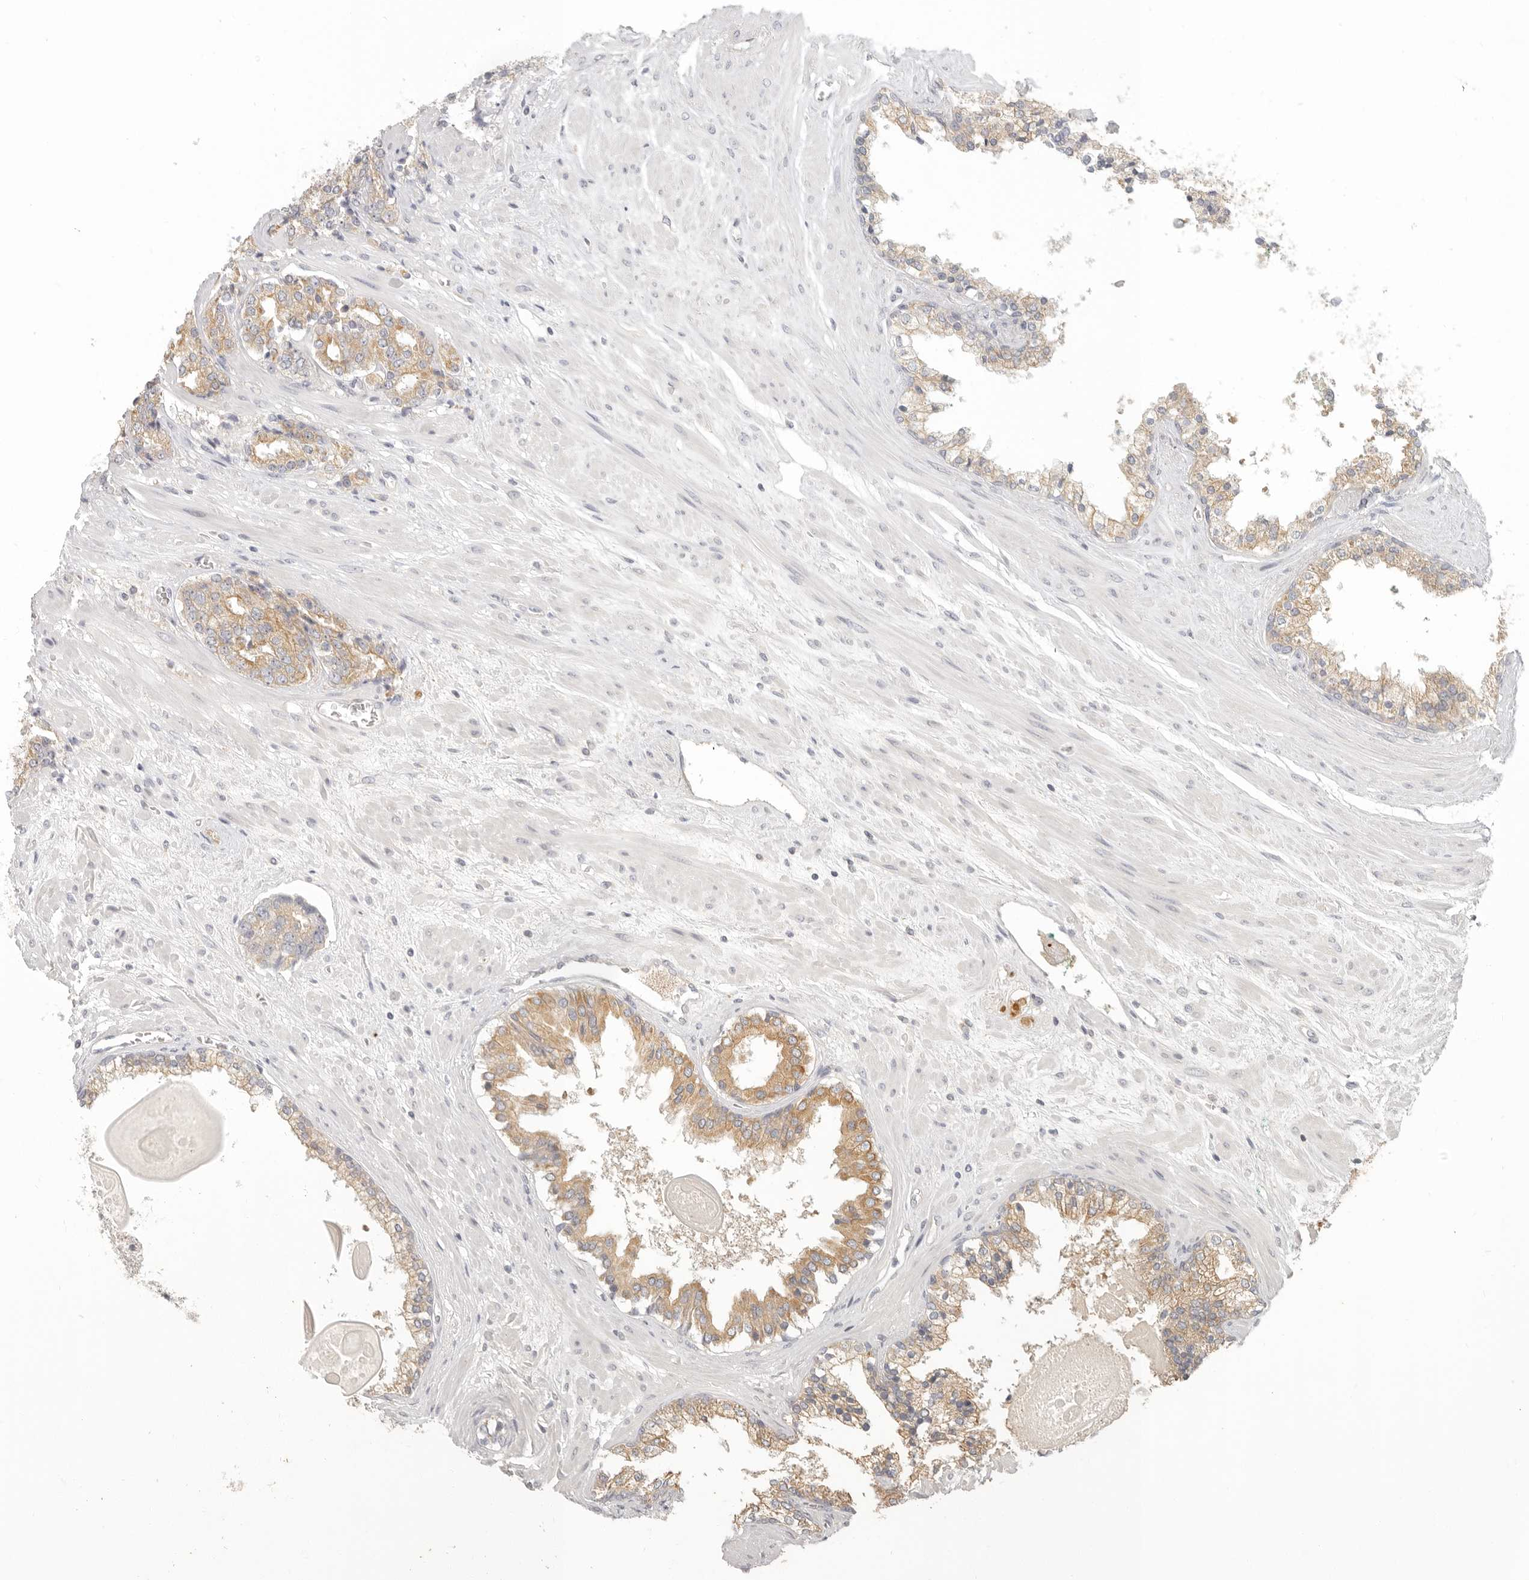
{"staining": {"intensity": "moderate", "quantity": "25%-75%", "location": "cytoplasmic/membranous"}, "tissue": "prostate cancer", "cell_type": "Tumor cells", "image_type": "cancer", "snomed": [{"axis": "morphology", "description": "Adenocarcinoma, High grade"}, {"axis": "topography", "description": "Prostate"}], "caption": "This is a histology image of immunohistochemistry staining of prostate cancer, which shows moderate expression in the cytoplasmic/membranous of tumor cells.", "gene": "AHDC1", "patient": {"sex": "male", "age": 71}}